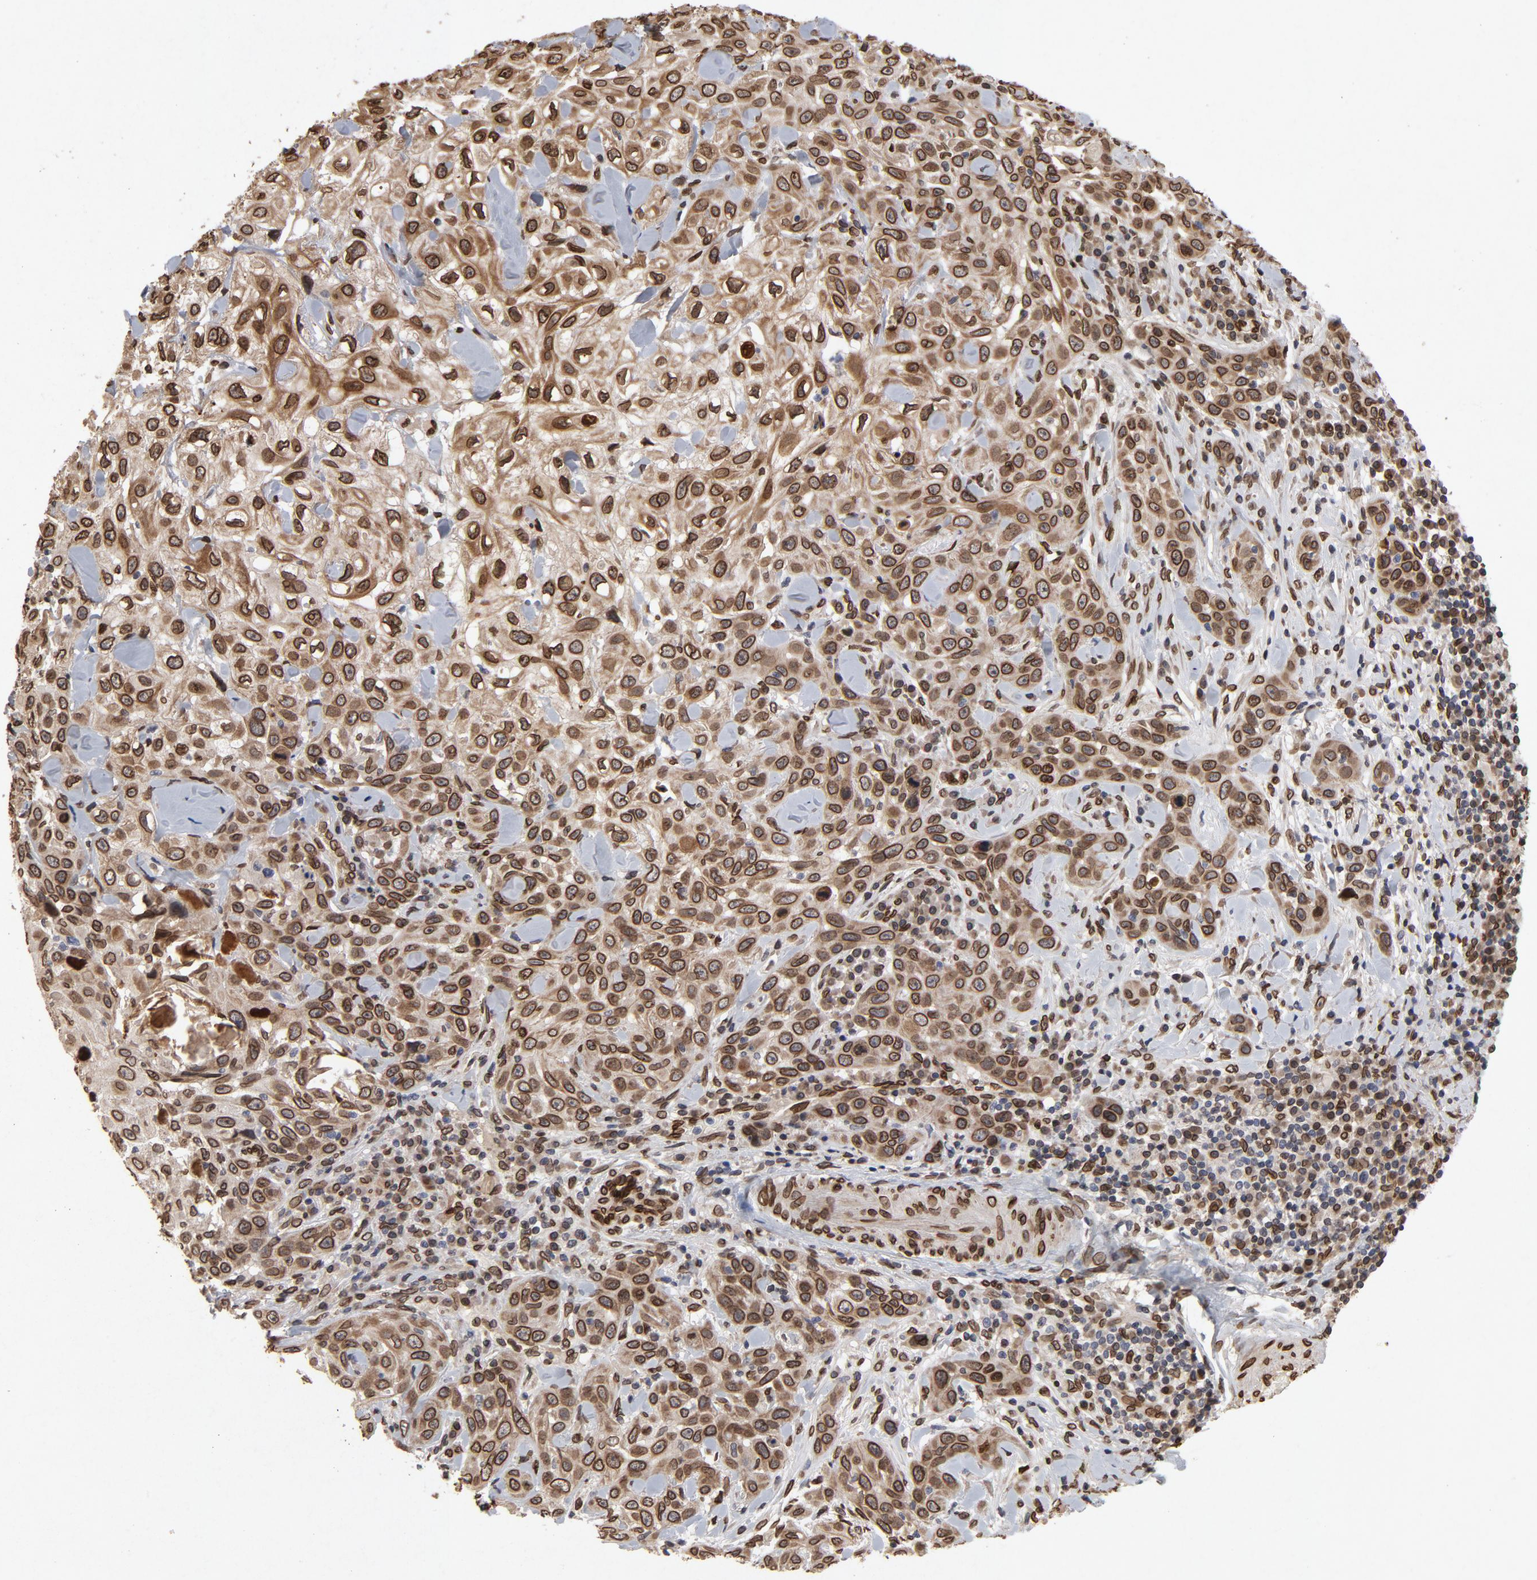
{"staining": {"intensity": "strong", "quantity": ">75%", "location": "cytoplasmic/membranous,nuclear"}, "tissue": "skin cancer", "cell_type": "Tumor cells", "image_type": "cancer", "snomed": [{"axis": "morphology", "description": "Squamous cell carcinoma, NOS"}, {"axis": "topography", "description": "Skin"}], "caption": "Immunohistochemical staining of human skin cancer exhibits high levels of strong cytoplasmic/membranous and nuclear positivity in approximately >75% of tumor cells.", "gene": "LMNA", "patient": {"sex": "male", "age": 84}}